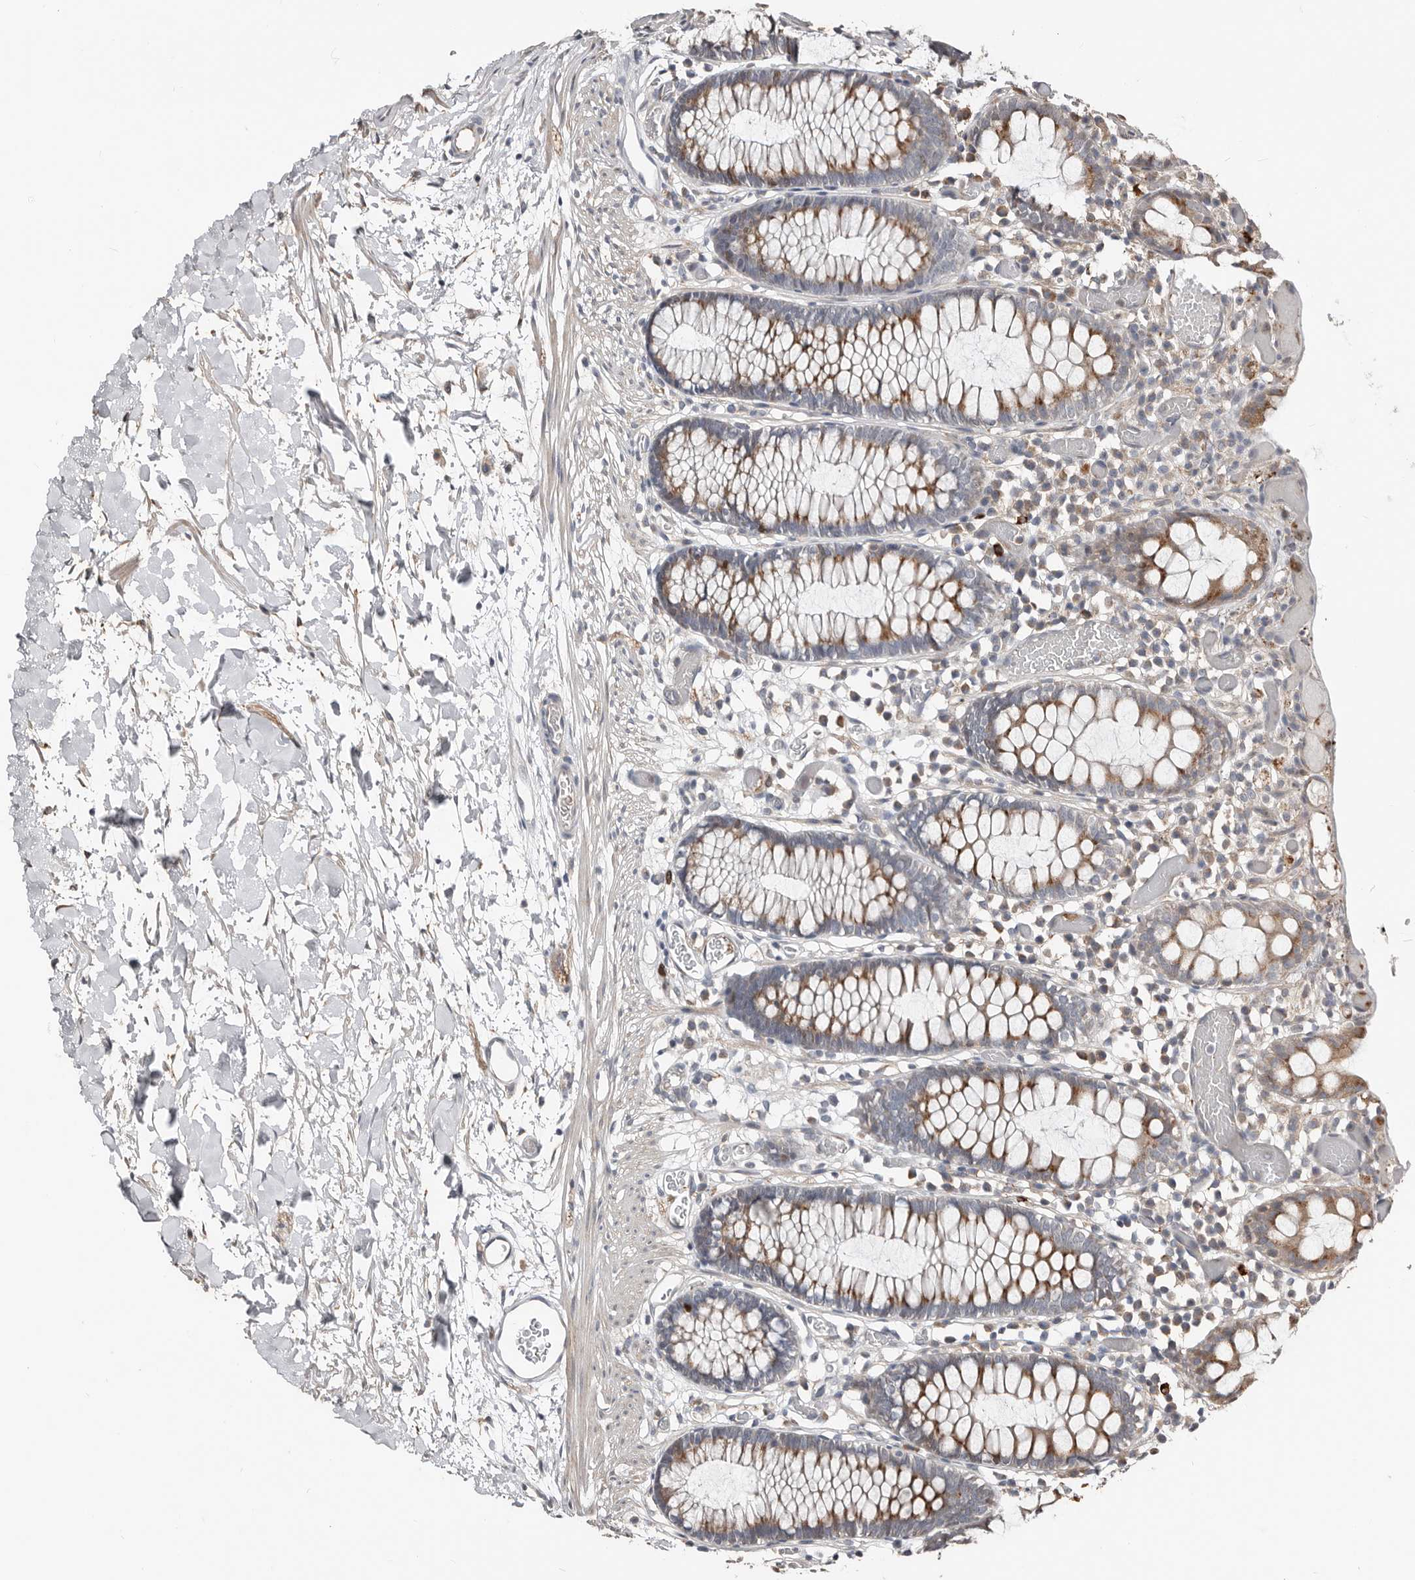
{"staining": {"intensity": "weak", "quantity": "25%-75%", "location": "cytoplasmic/membranous"}, "tissue": "colon", "cell_type": "Endothelial cells", "image_type": "normal", "snomed": [{"axis": "morphology", "description": "Normal tissue, NOS"}, {"axis": "topography", "description": "Colon"}], "caption": "A brown stain shows weak cytoplasmic/membranous positivity of a protein in endothelial cells of unremarkable human colon.", "gene": "SMYD4", "patient": {"sex": "male", "age": 14}}